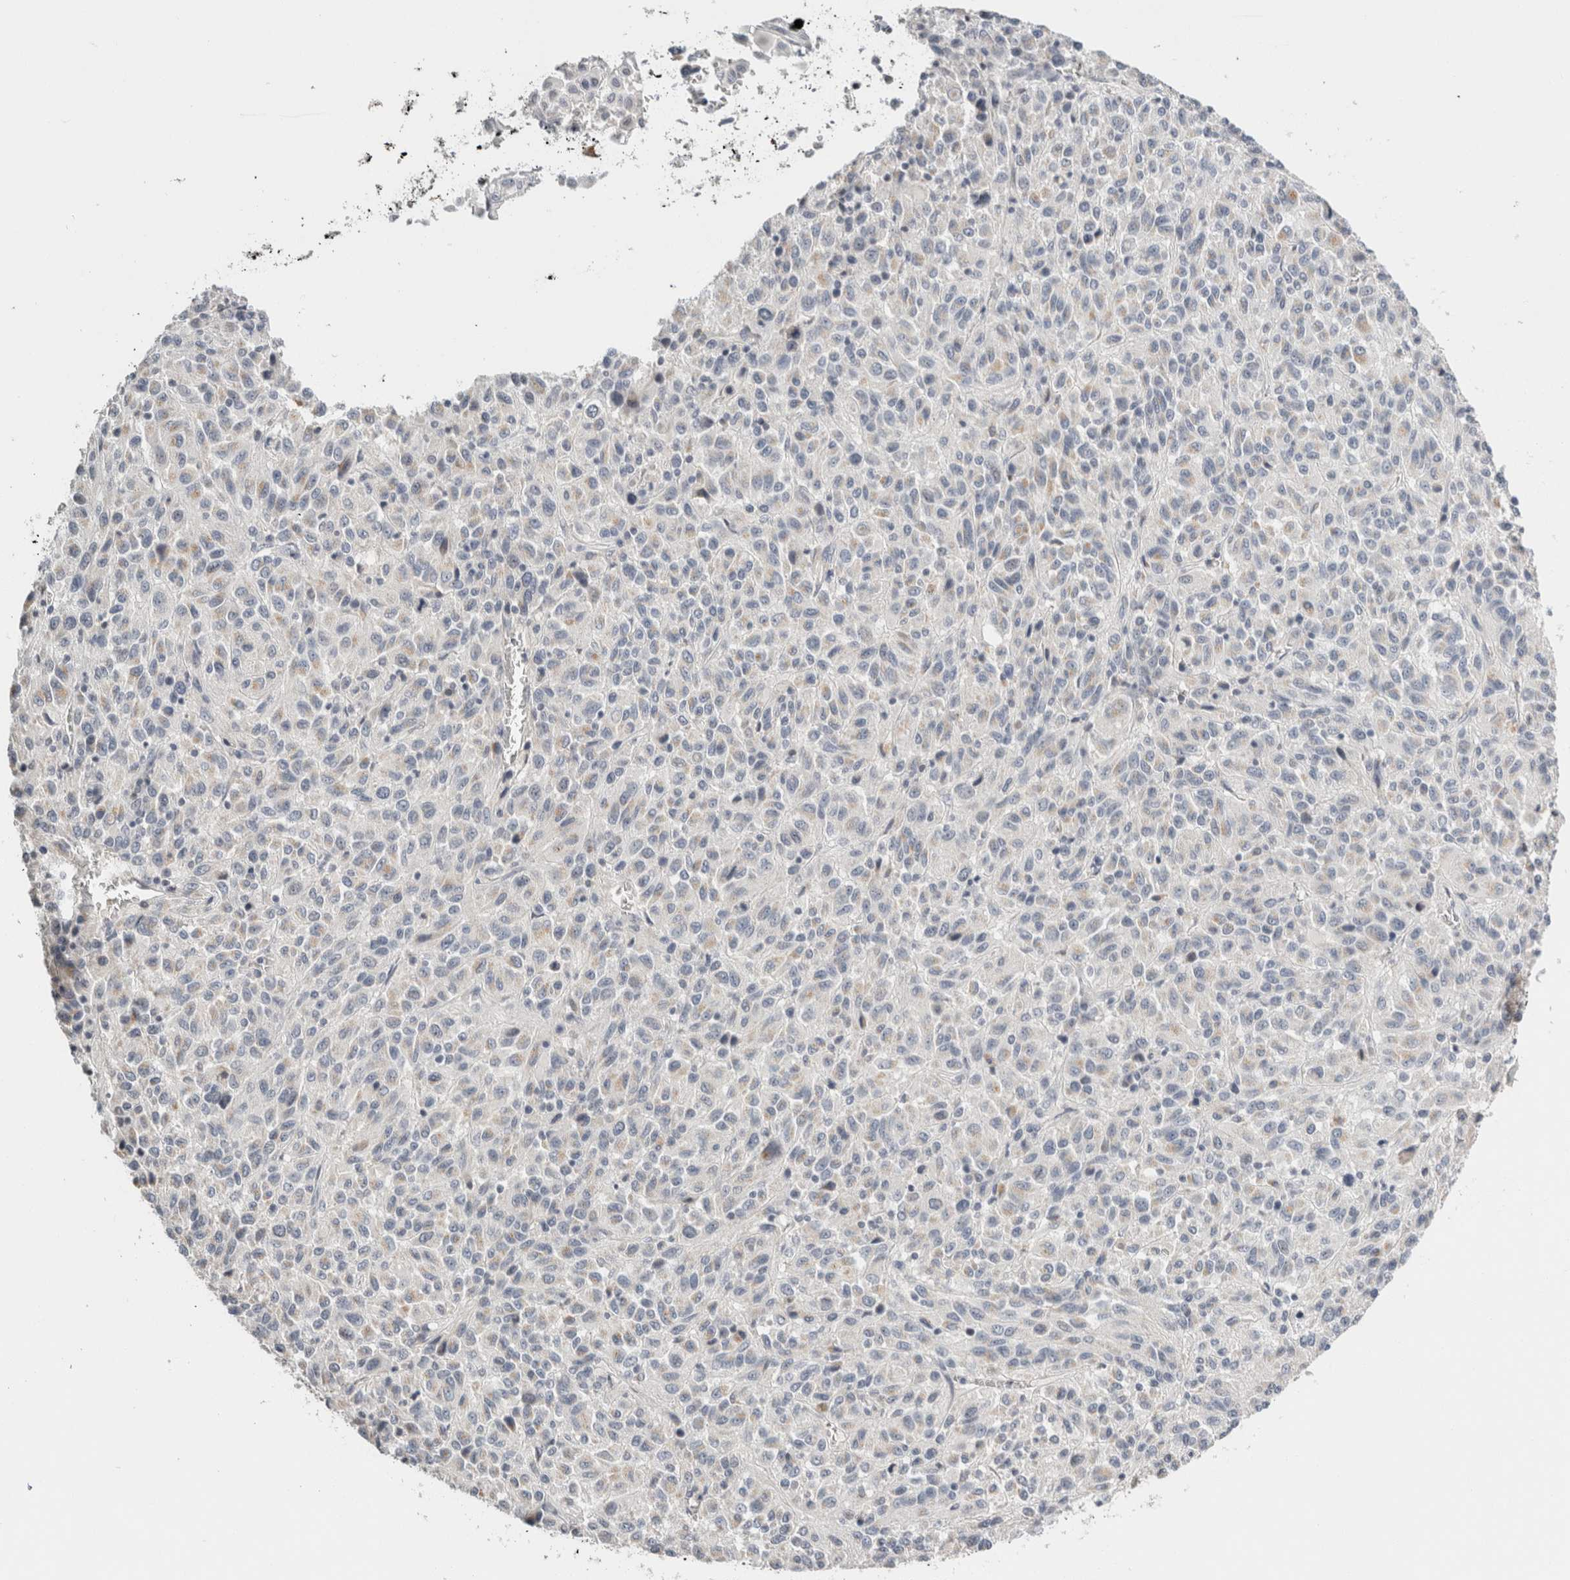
{"staining": {"intensity": "negative", "quantity": "none", "location": "none"}, "tissue": "melanoma", "cell_type": "Tumor cells", "image_type": "cancer", "snomed": [{"axis": "morphology", "description": "Malignant melanoma, Metastatic site"}, {"axis": "topography", "description": "Lung"}], "caption": "Human melanoma stained for a protein using IHC reveals no staining in tumor cells.", "gene": "CRAT", "patient": {"sex": "male", "age": 64}}